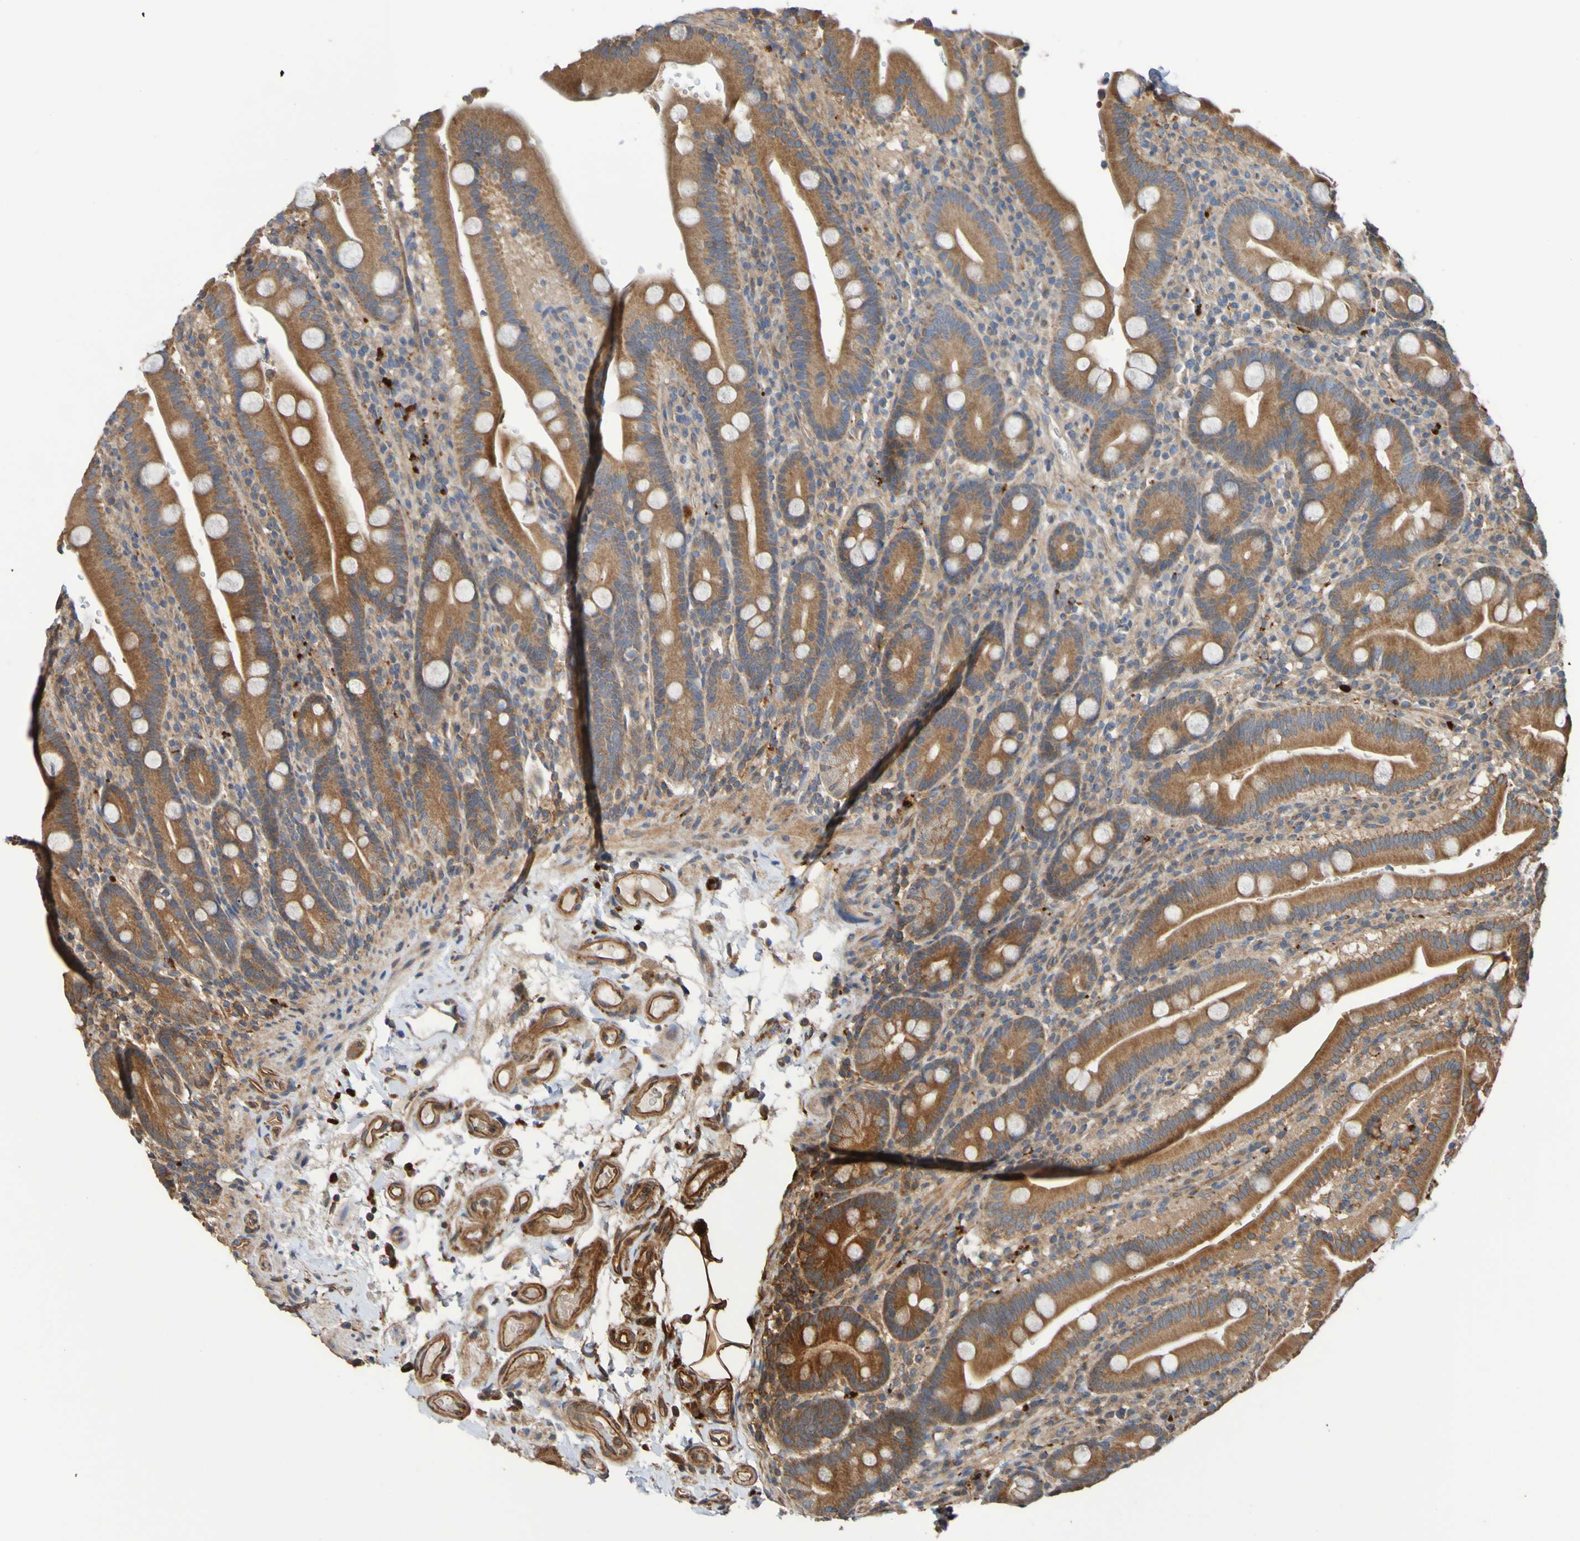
{"staining": {"intensity": "moderate", "quantity": ">75%", "location": "cytoplasmic/membranous"}, "tissue": "duodenum", "cell_type": "Glandular cells", "image_type": "normal", "snomed": [{"axis": "morphology", "description": "Normal tissue, NOS"}, {"axis": "topography", "description": "Small intestine, NOS"}], "caption": "Protein expression analysis of benign duodenum demonstrates moderate cytoplasmic/membranous expression in about >75% of glandular cells. (DAB (3,3'-diaminobenzidine) IHC with brightfield microscopy, high magnification).", "gene": "UCN", "patient": {"sex": "female", "age": 71}}